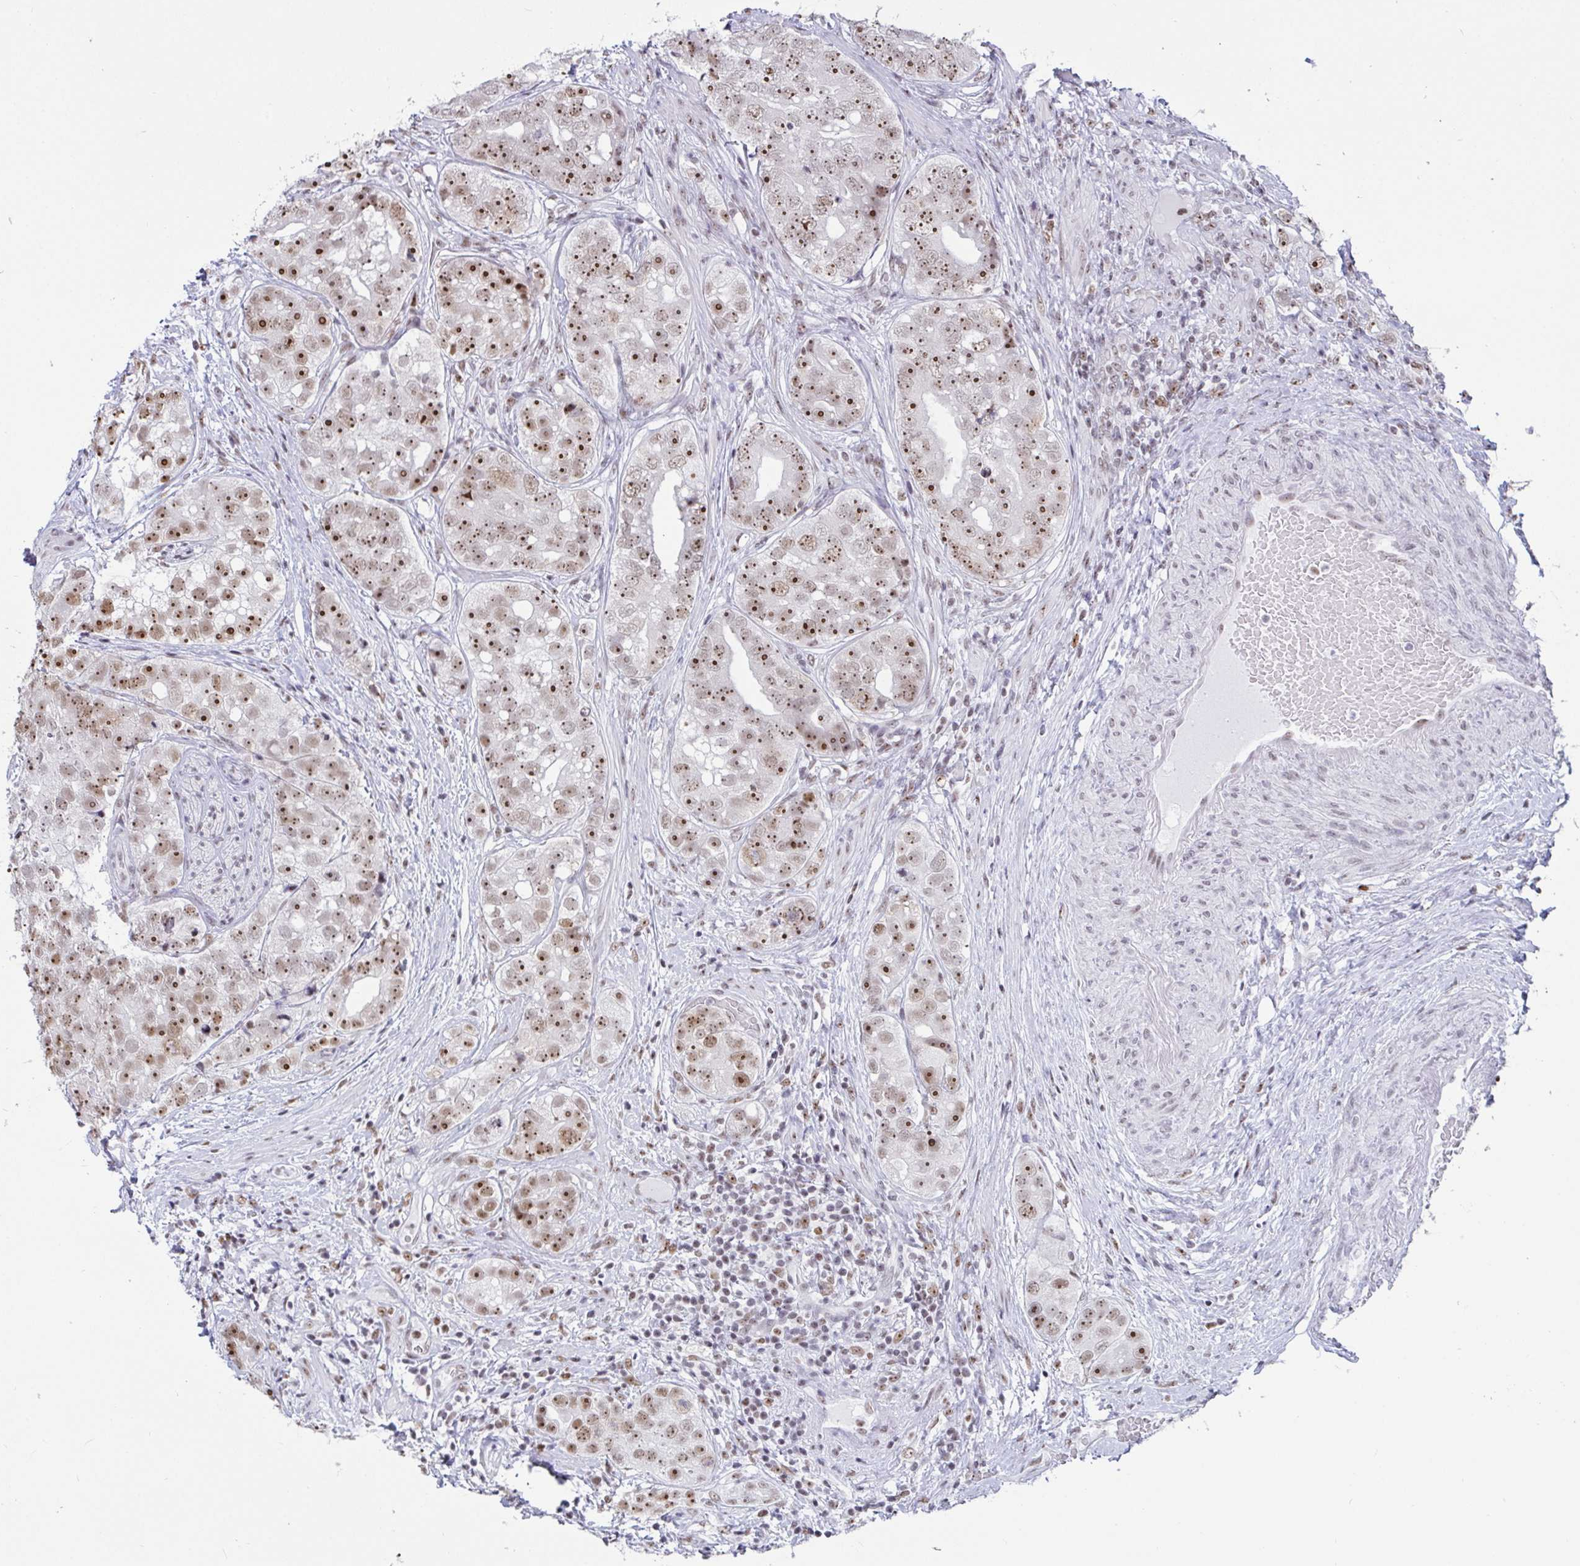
{"staining": {"intensity": "moderate", "quantity": ">75%", "location": "nuclear"}, "tissue": "prostate cancer", "cell_type": "Tumor cells", "image_type": "cancer", "snomed": [{"axis": "morphology", "description": "Adenocarcinoma, High grade"}, {"axis": "topography", "description": "Prostate"}], "caption": "Approximately >75% of tumor cells in human prostate adenocarcinoma (high-grade) display moderate nuclear protein positivity as visualized by brown immunohistochemical staining.", "gene": "SUPT16H", "patient": {"sex": "male", "age": 60}}